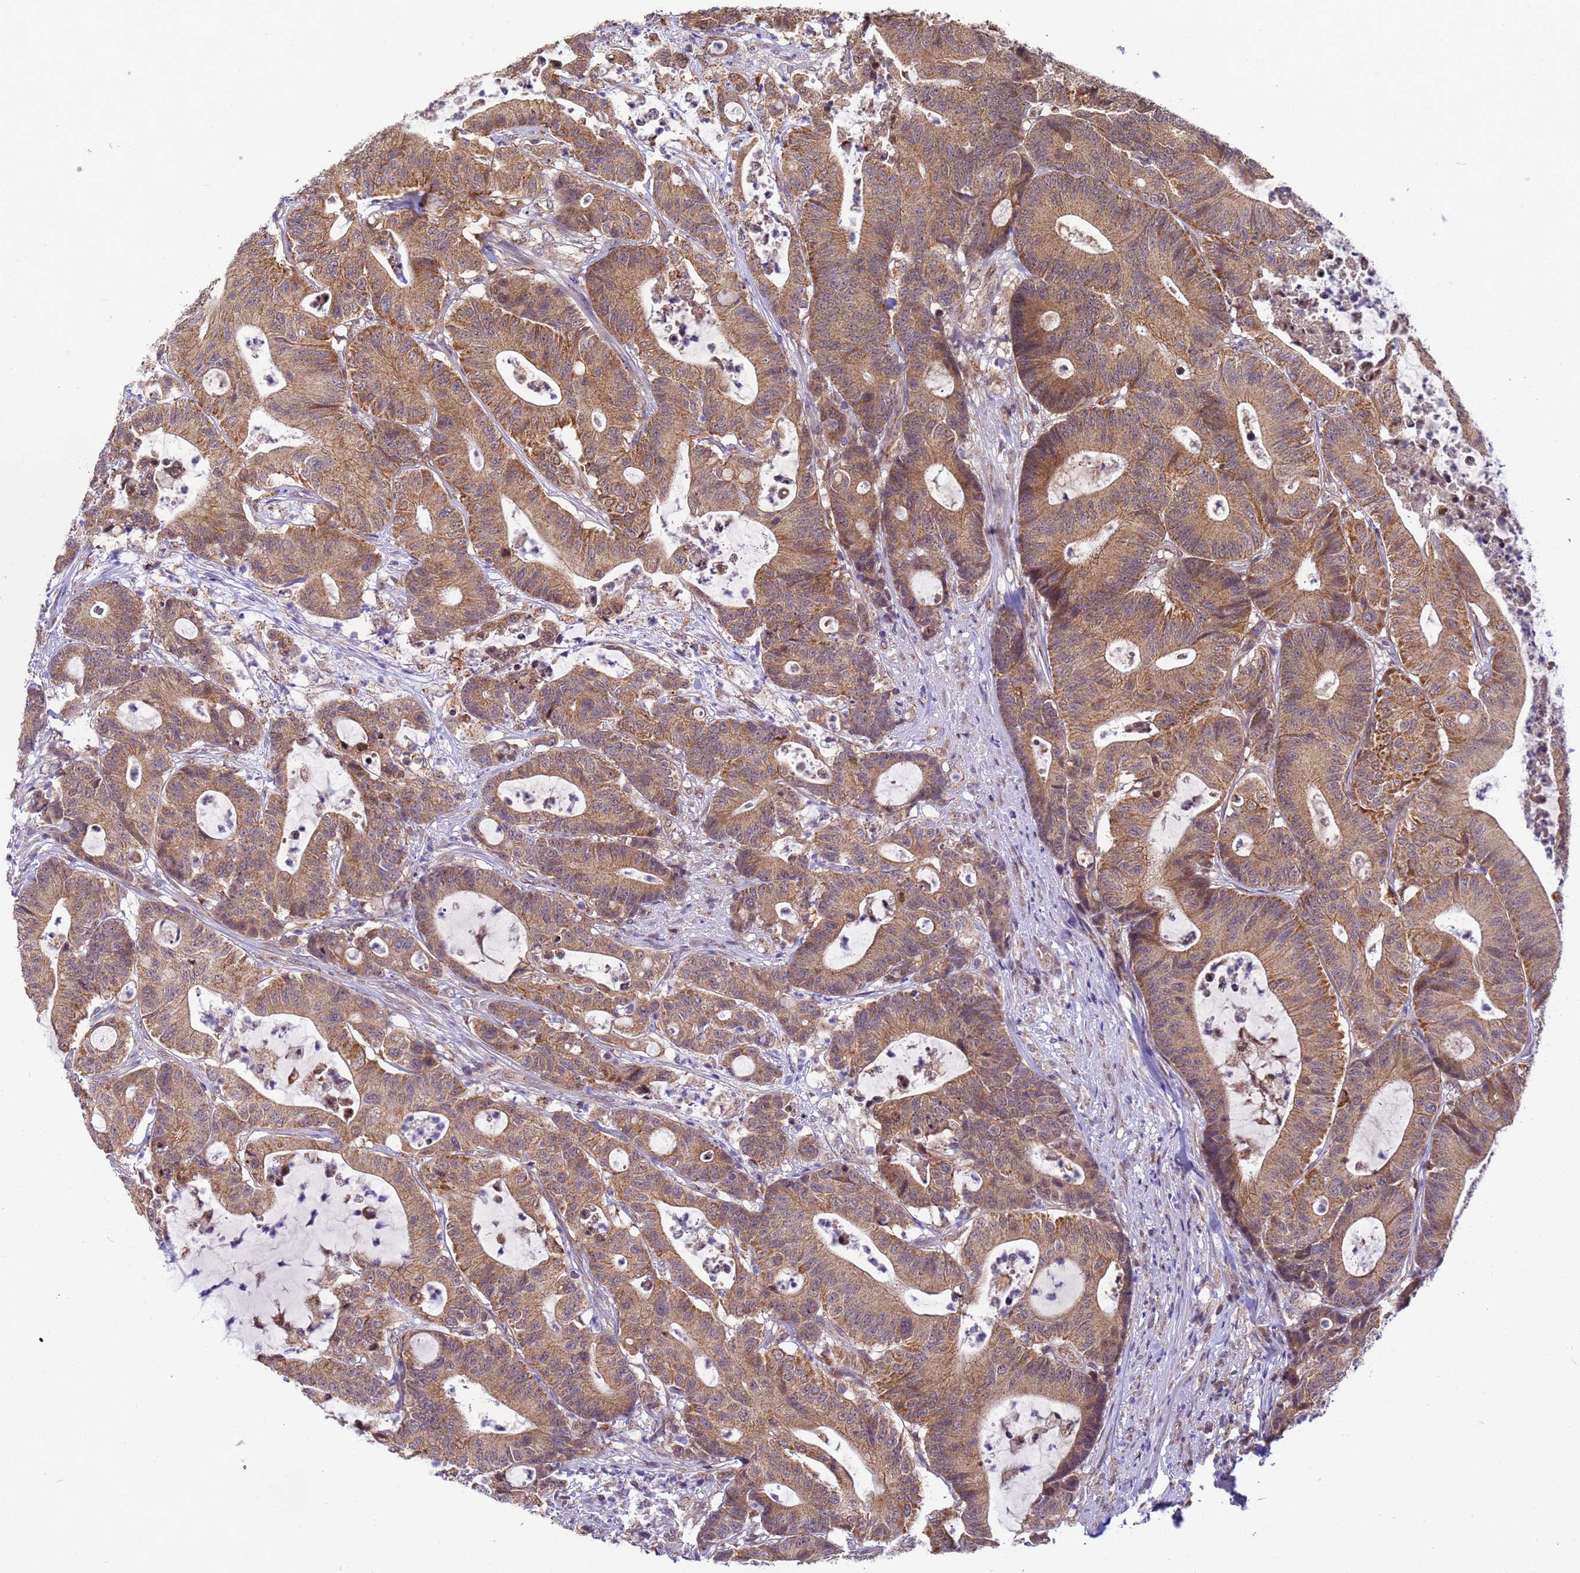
{"staining": {"intensity": "moderate", "quantity": ">75%", "location": "cytoplasmic/membranous"}, "tissue": "colorectal cancer", "cell_type": "Tumor cells", "image_type": "cancer", "snomed": [{"axis": "morphology", "description": "Adenocarcinoma, NOS"}, {"axis": "topography", "description": "Colon"}], "caption": "Moderate cytoplasmic/membranous expression is identified in about >75% of tumor cells in colorectal cancer (adenocarcinoma).", "gene": "RAPGEF3", "patient": {"sex": "female", "age": 84}}